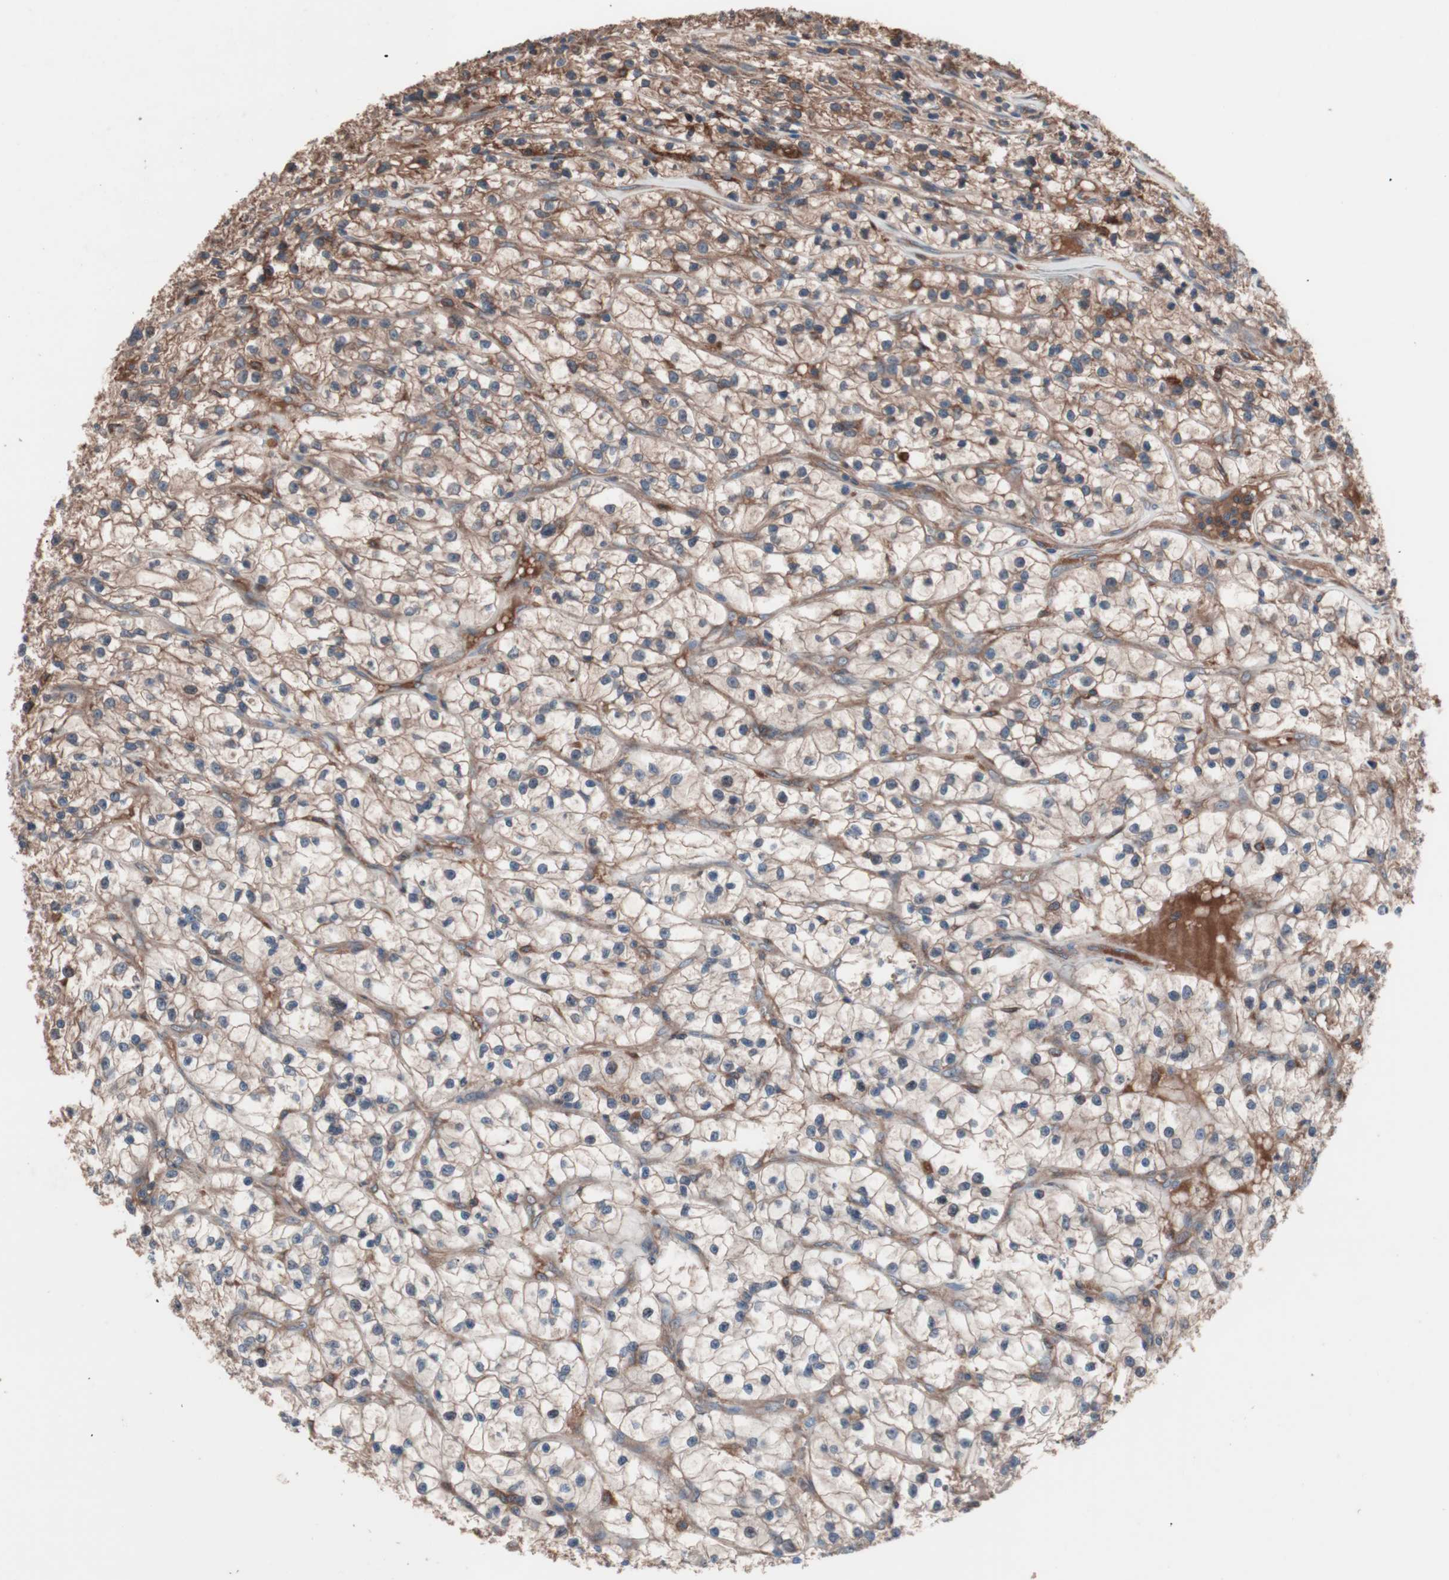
{"staining": {"intensity": "moderate", "quantity": "25%-75%", "location": "cytoplasmic/membranous"}, "tissue": "renal cancer", "cell_type": "Tumor cells", "image_type": "cancer", "snomed": [{"axis": "morphology", "description": "Adenocarcinoma, NOS"}, {"axis": "topography", "description": "Kidney"}], "caption": "Human adenocarcinoma (renal) stained with a protein marker reveals moderate staining in tumor cells.", "gene": "ATG7", "patient": {"sex": "female", "age": 57}}